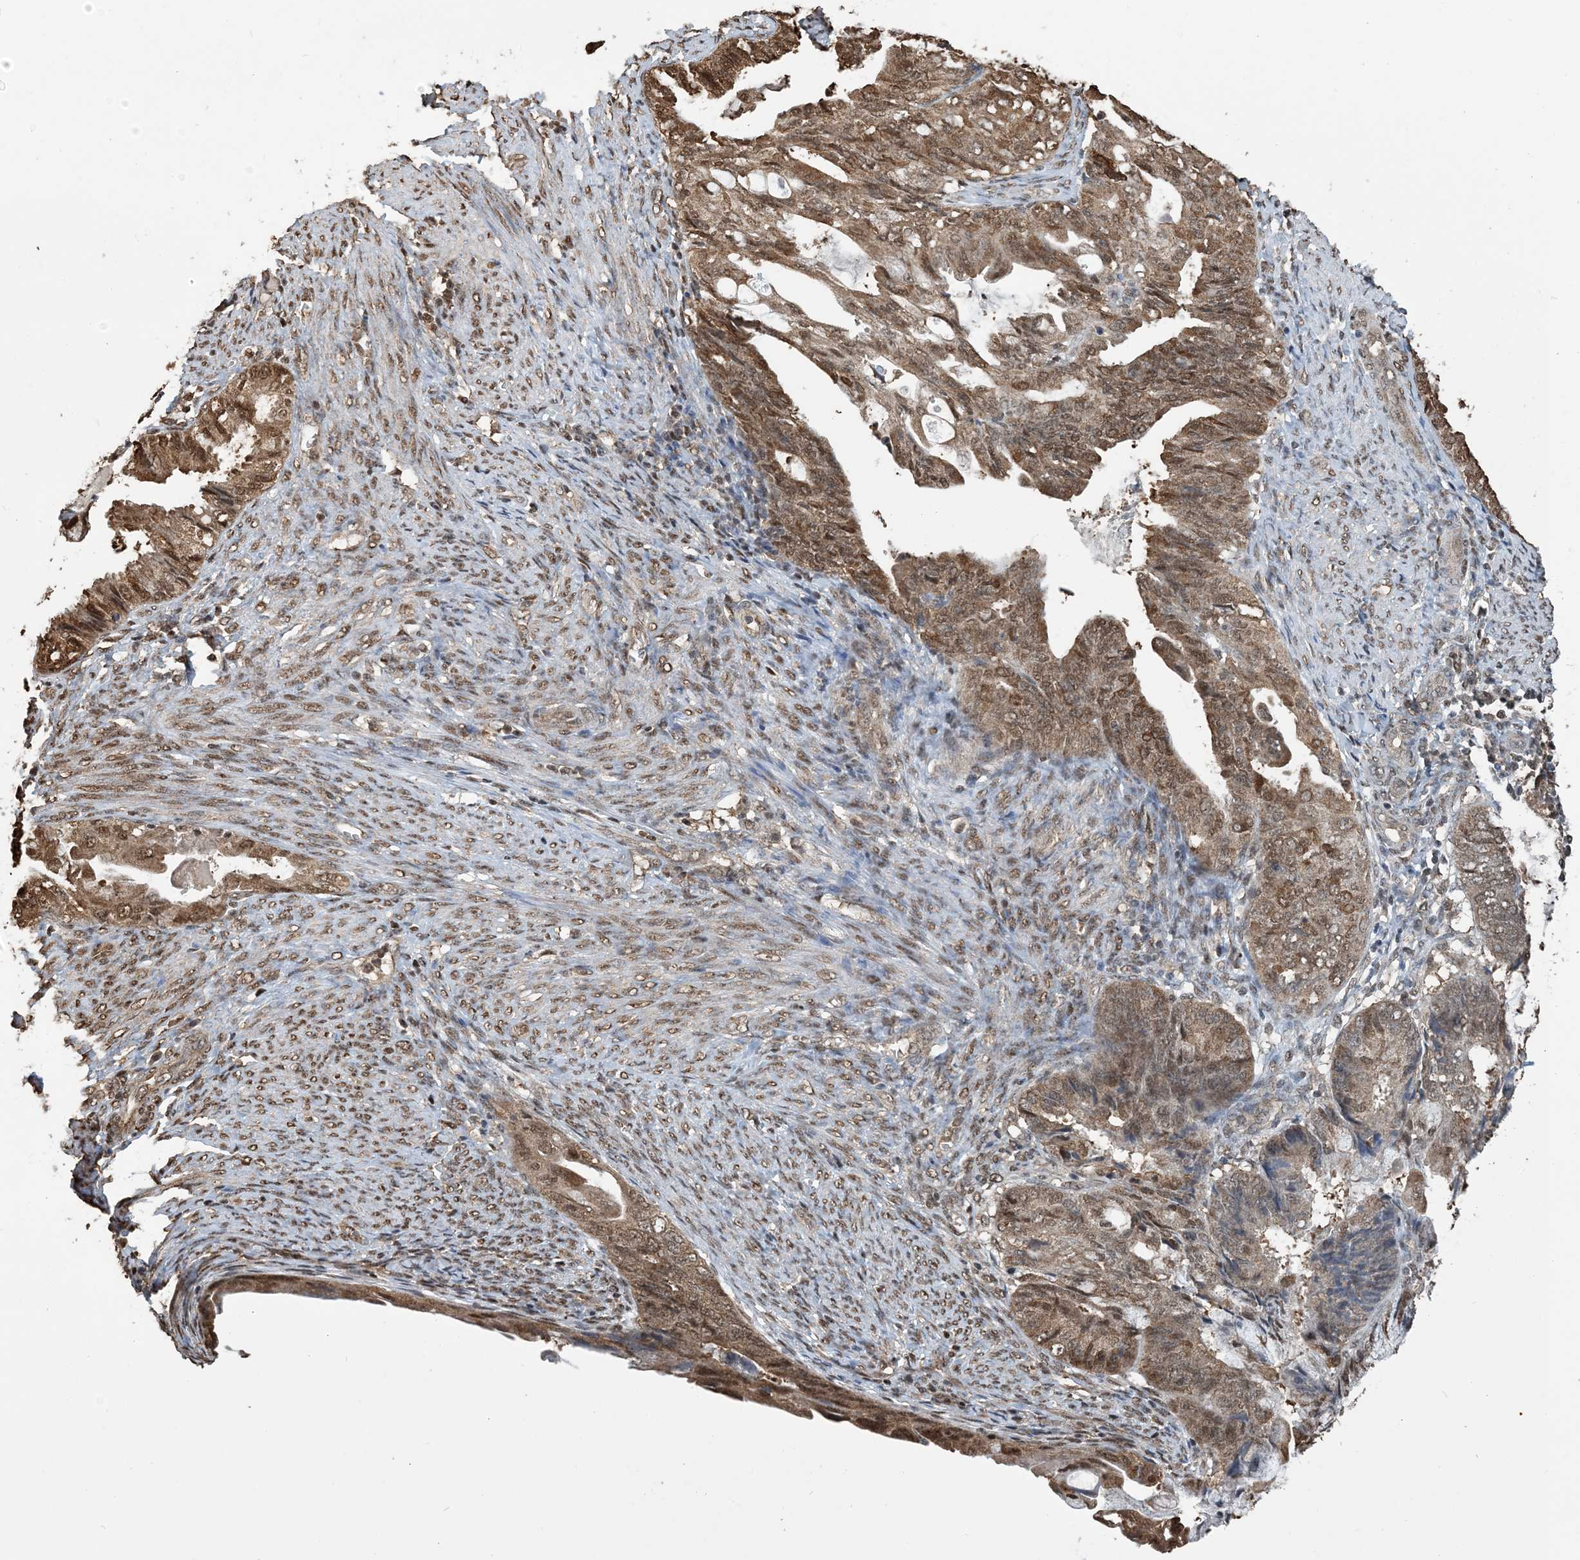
{"staining": {"intensity": "moderate", "quantity": ">75%", "location": "cytoplasmic/membranous,nuclear"}, "tissue": "endometrial cancer", "cell_type": "Tumor cells", "image_type": "cancer", "snomed": [{"axis": "morphology", "description": "Adenocarcinoma, NOS"}, {"axis": "topography", "description": "Endometrium"}], "caption": "This image reveals immunohistochemistry (IHC) staining of endometrial cancer (adenocarcinoma), with medium moderate cytoplasmic/membranous and nuclear expression in about >75% of tumor cells.", "gene": "HSPA1A", "patient": {"sex": "female", "age": 86}}